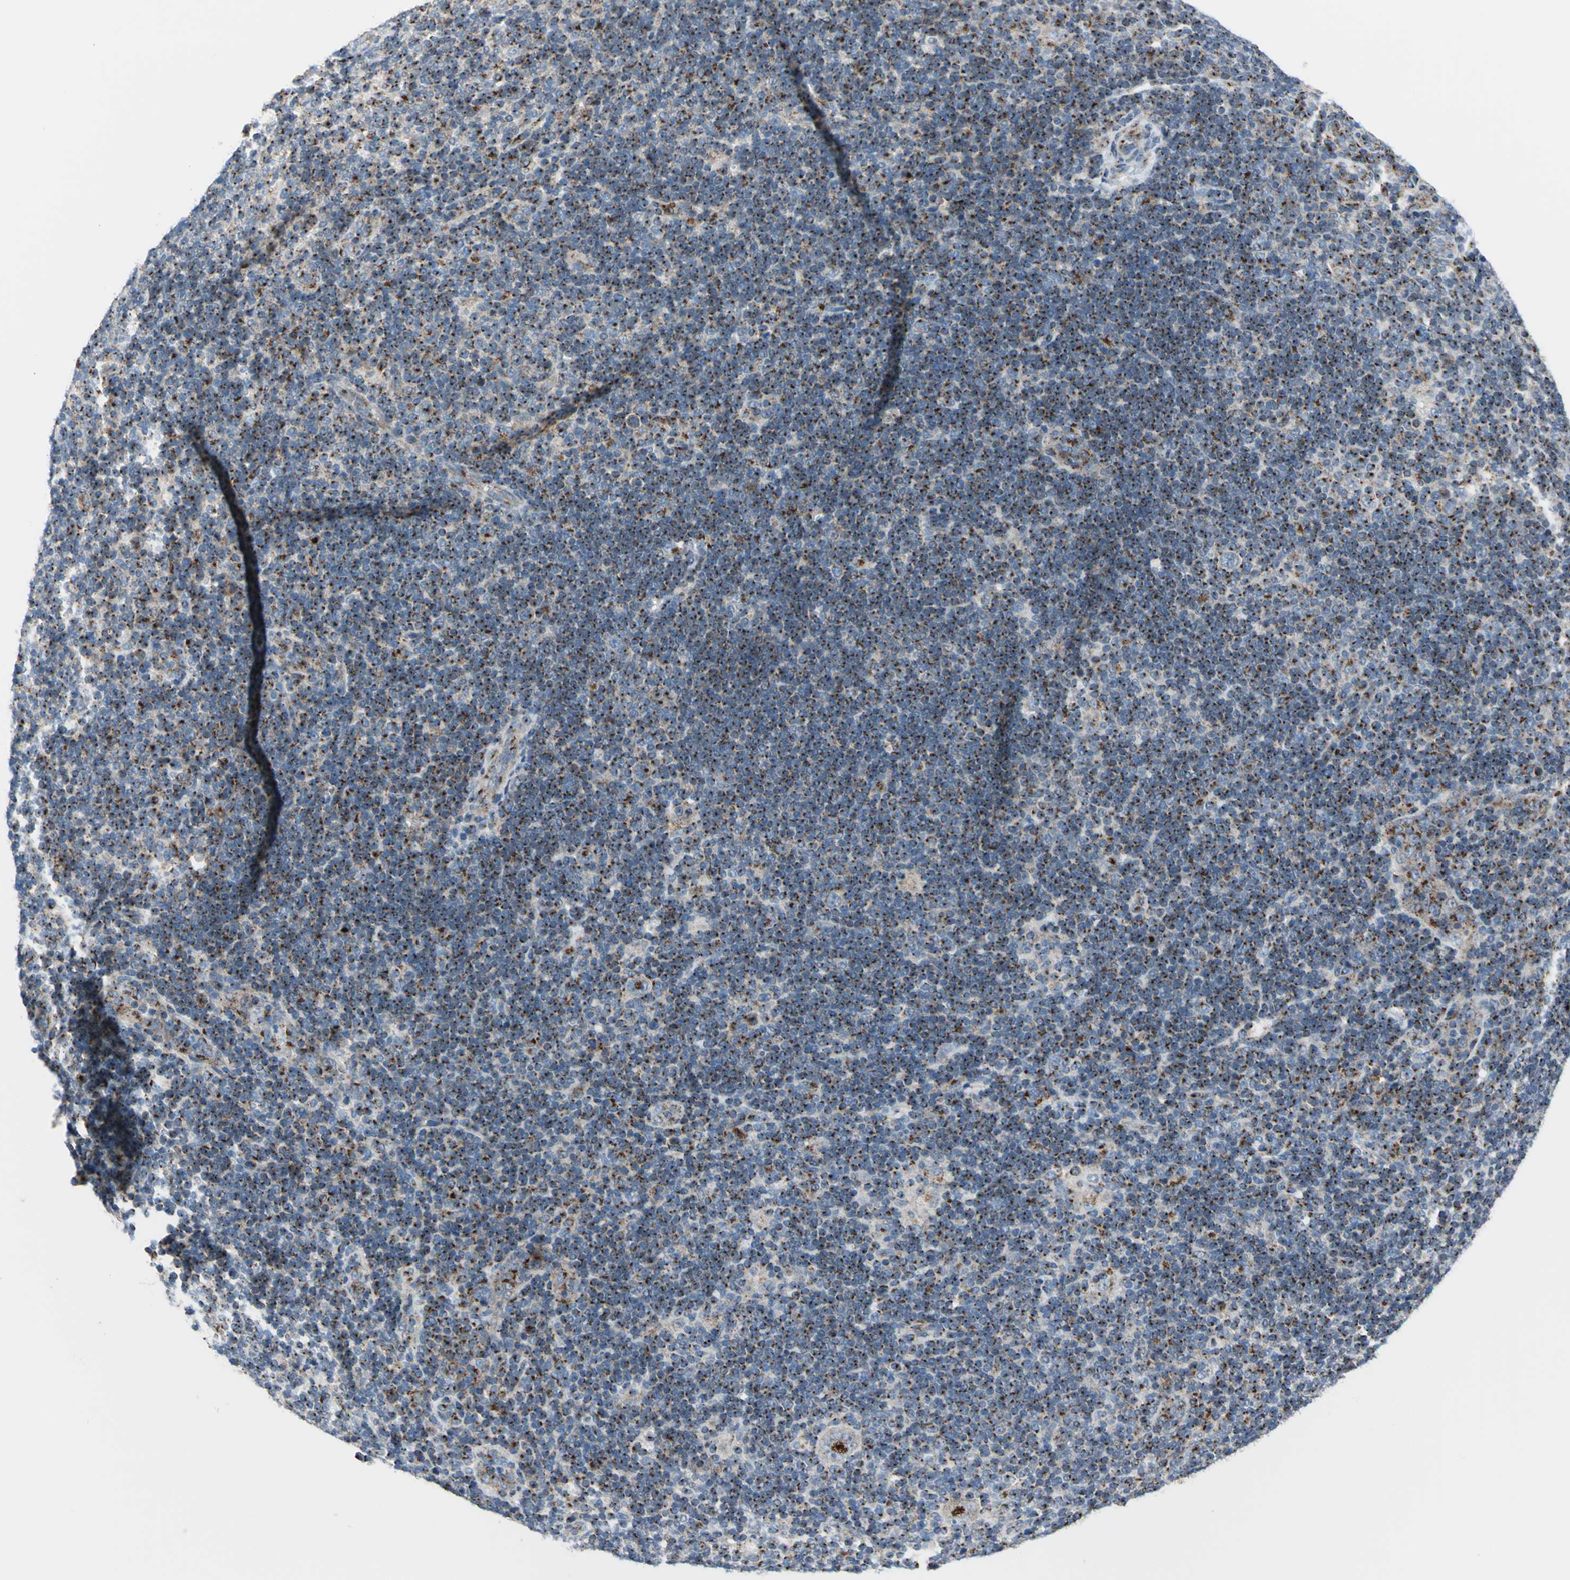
{"staining": {"intensity": "strong", "quantity": "25%-75%", "location": "cytoplasmic/membranous"}, "tissue": "lymphoma", "cell_type": "Tumor cells", "image_type": "cancer", "snomed": [{"axis": "morphology", "description": "Hodgkin's disease, NOS"}, {"axis": "topography", "description": "Lymph node"}], "caption": "Immunohistochemistry (IHC) image of human lymphoma stained for a protein (brown), which exhibits high levels of strong cytoplasmic/membranous positivity in about 25%-75% of tumor cells.", "gene": "GPR3", "patient": {"sex": "female", "age": 57}}